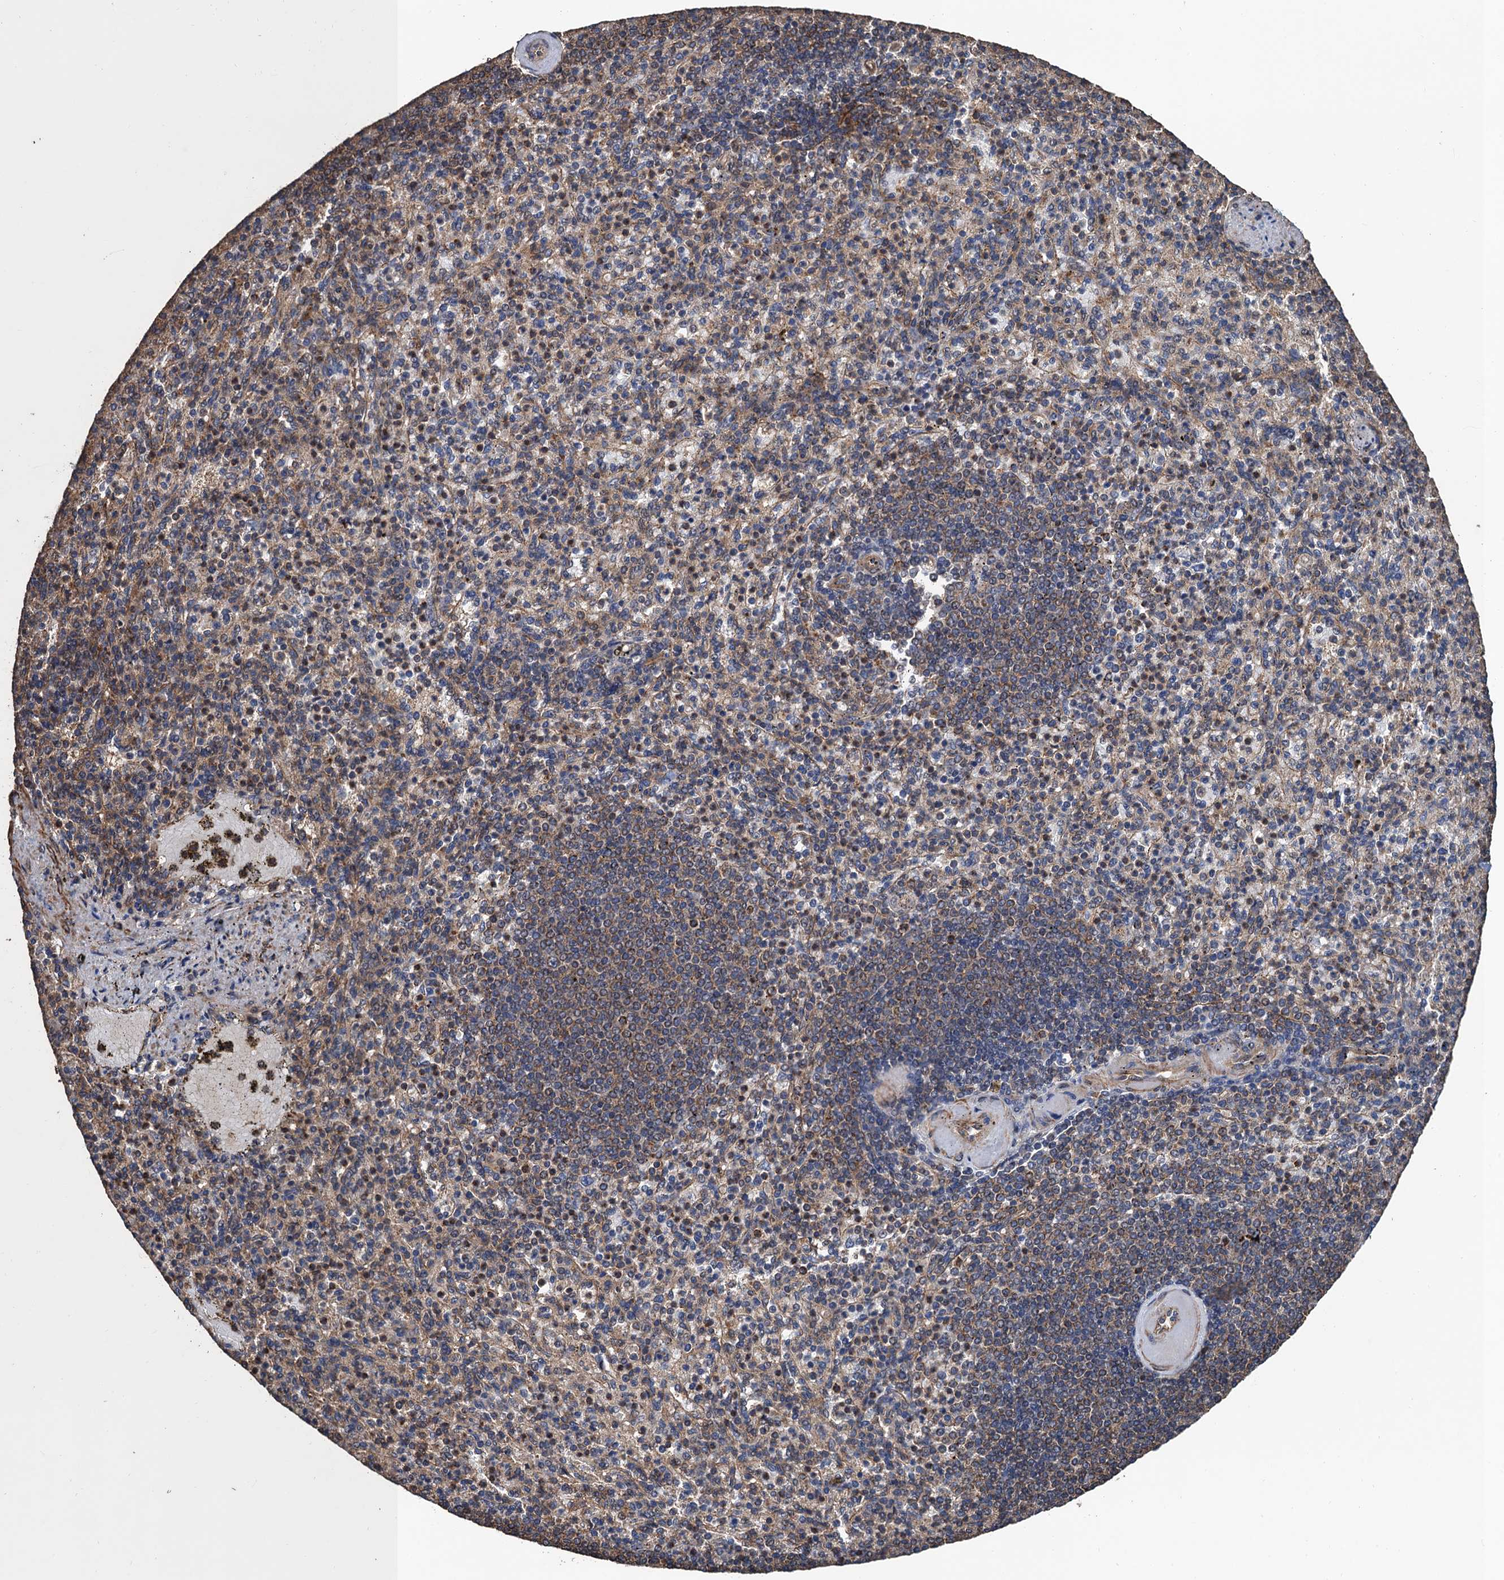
{"staining": {"intensity": "moderate", "quantity": "25%-75%", "location": "cytoplasmic/membranous"}, "tissue": "spleen", "cell_type": "Cells in red pulp", "image_type": "normal", "snomed": [{"axis": "morphology", "description": "Normal tissue, NOS"}, {"axis": "topography", "description": "Spleen"}], "caption": "A high-resolution histopathology image shows IHC staining of normal spleen, which shows moderate cytoplasmic/membranous staining in approximately 25%-75% of cells in red pulp. The staining was performed using DAB (3,3'-diaminobenzidine), with brown indicating positive protein expression. Nuclei are stained blue with hematoxylin.", "gene": "PPP4R1", "patient": {"sex": "female", "age": 74}}